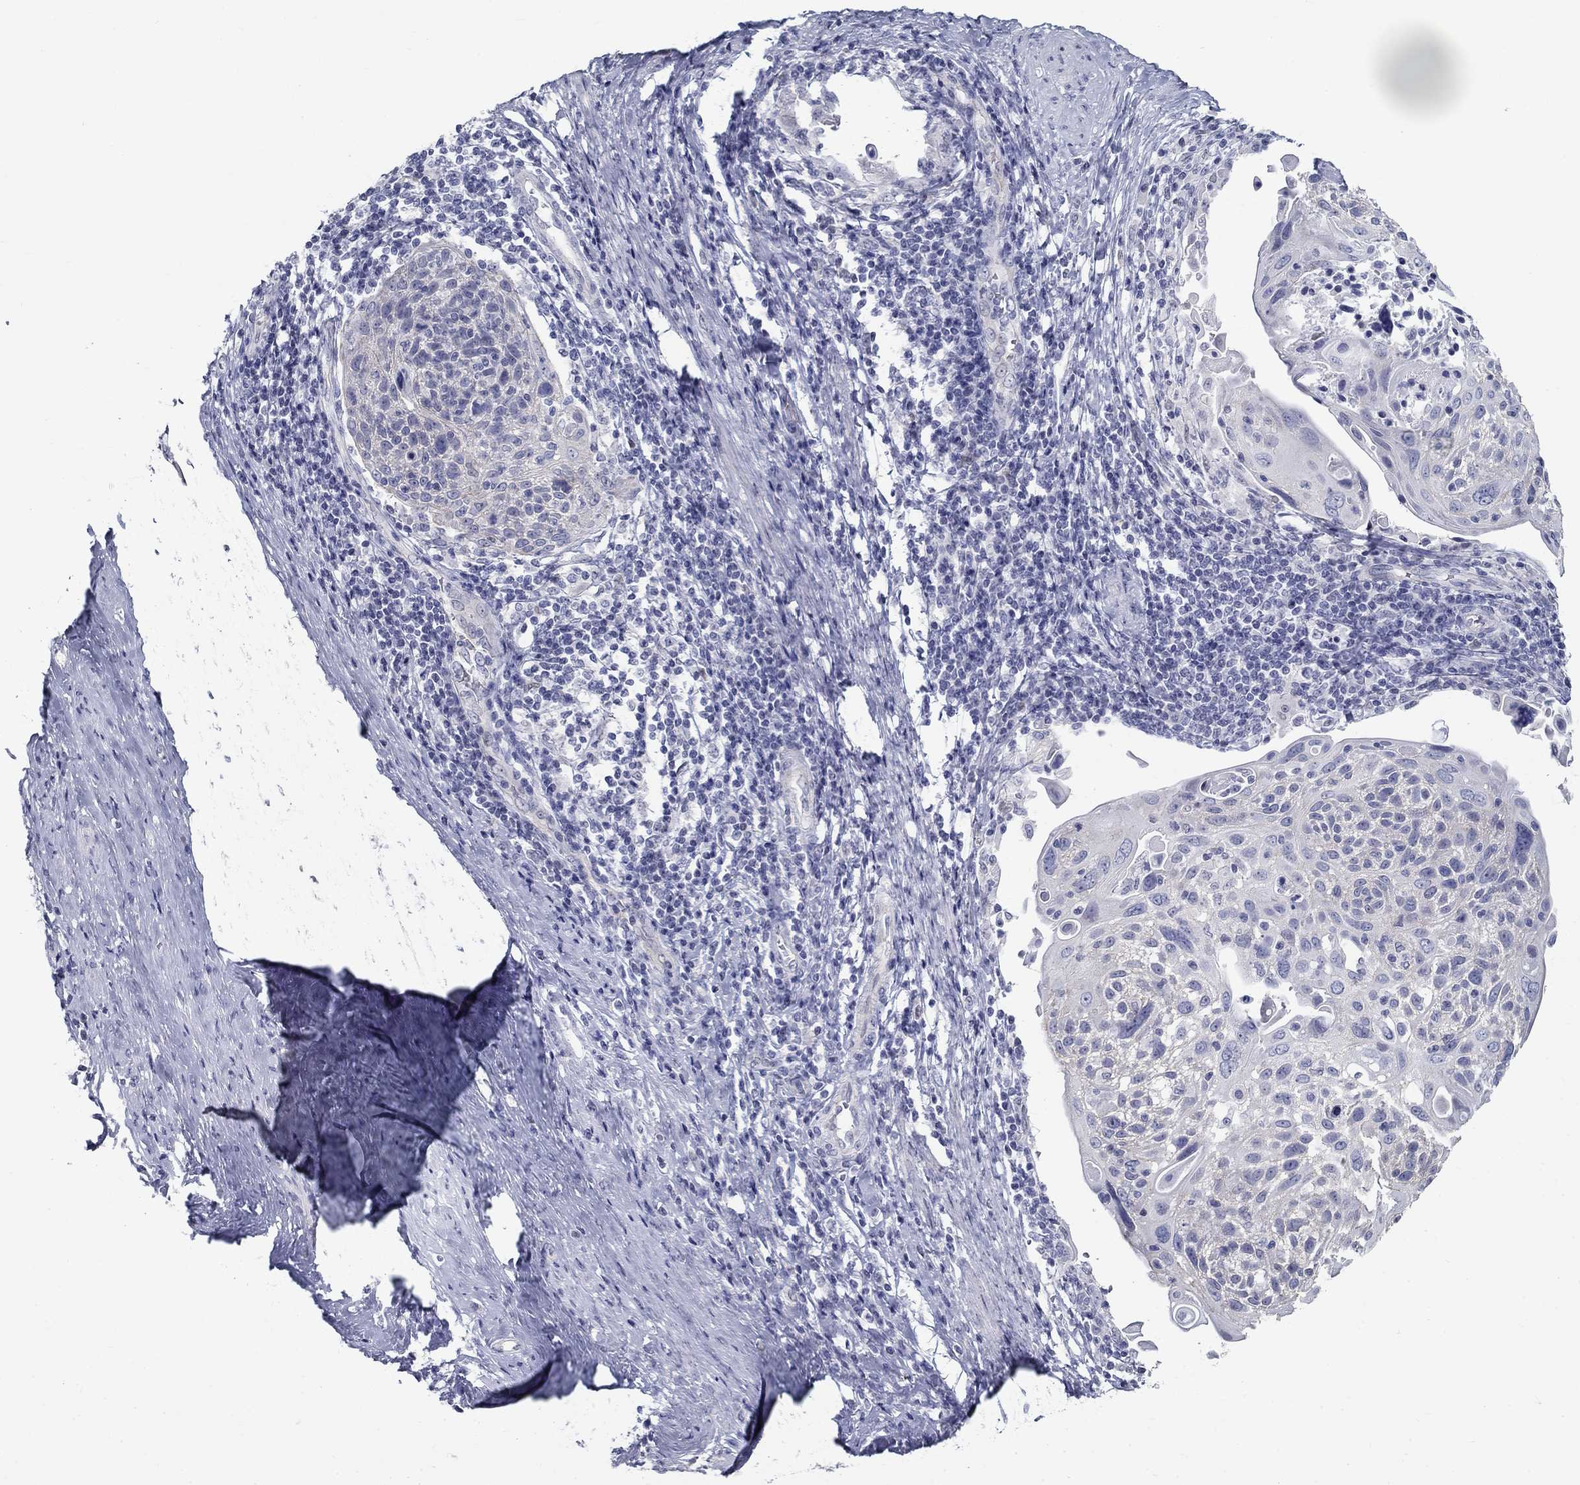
{"staining": {"intensity": "negative", "quantity": "none", "location": "none"}, "tissue": "cervical cancer", "cell_type": "Tumor cells", "image_type": "cancer", "snomed": [{"axis": "morphology", "description": "Squamous cell carcinoma, NOS"}, {"axis": "topography", "description": "Cervix"}], "caption": "DAB immunohistochemical staining of squamous cell carcinoma (cervical) exhibits no significant expression in tumor cells. (Immunohistochemistry, brightfield microscopy, high magnification).", "gene": "GUCA1A", "patient": {"sex": "female", "age": 61}}